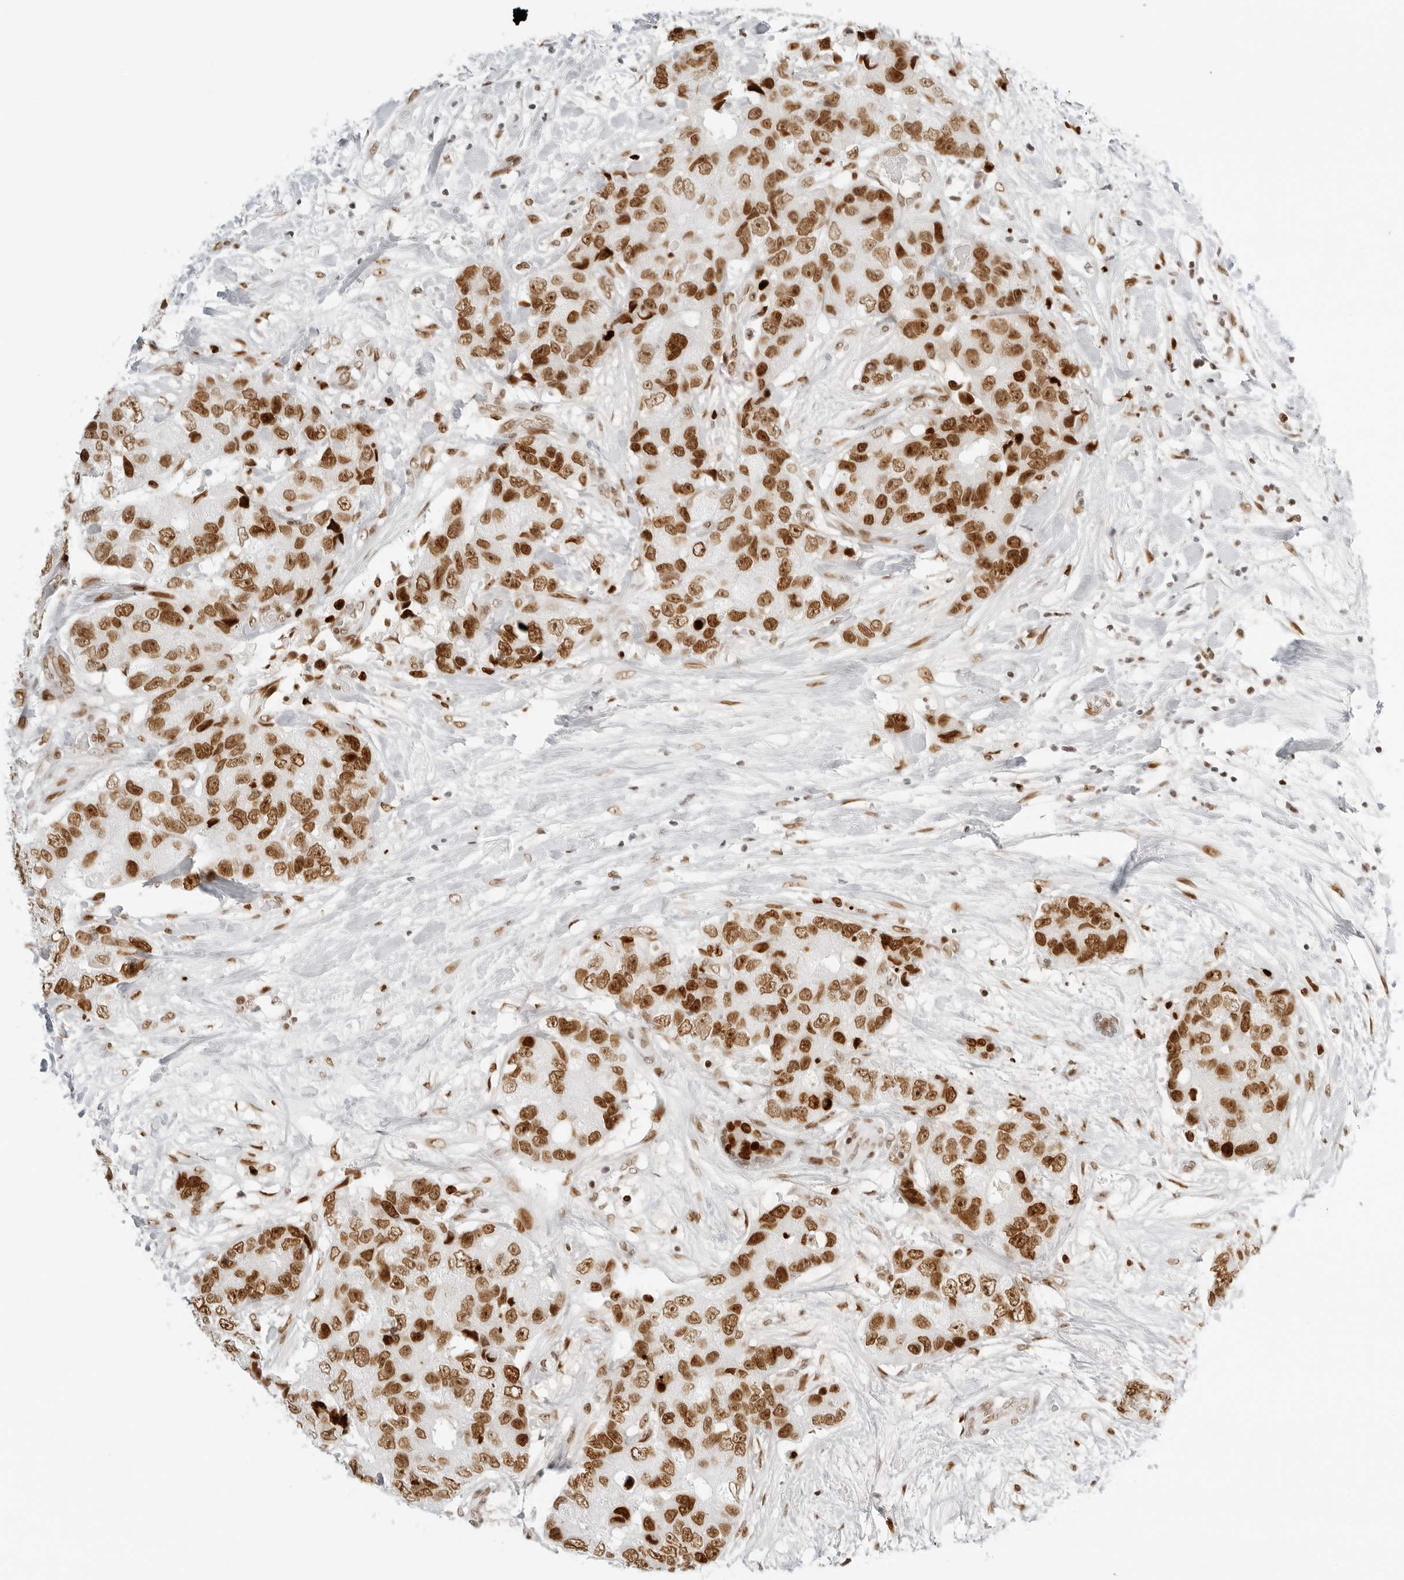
{"staining": {"intensity": "moderate", "quantity": ">75%", "location": "nuclear"}, "tissue": "breast cancer", "cell_type": "Tumor cells", "image_type": "cancer", "snomed": [{"axis": "morphology", "description": "Duct carcinoma"}, {"axis": "topography", "description": "Breast"}], "caption": "The photomicrograph exhibits staining of breast cancer (invasive ductal carcinoma), revealing moderate nuclear protein expression (brown color) within tumor cells.", "gene": "RCC1", "patient": {"sex": "female", "age": 62}}